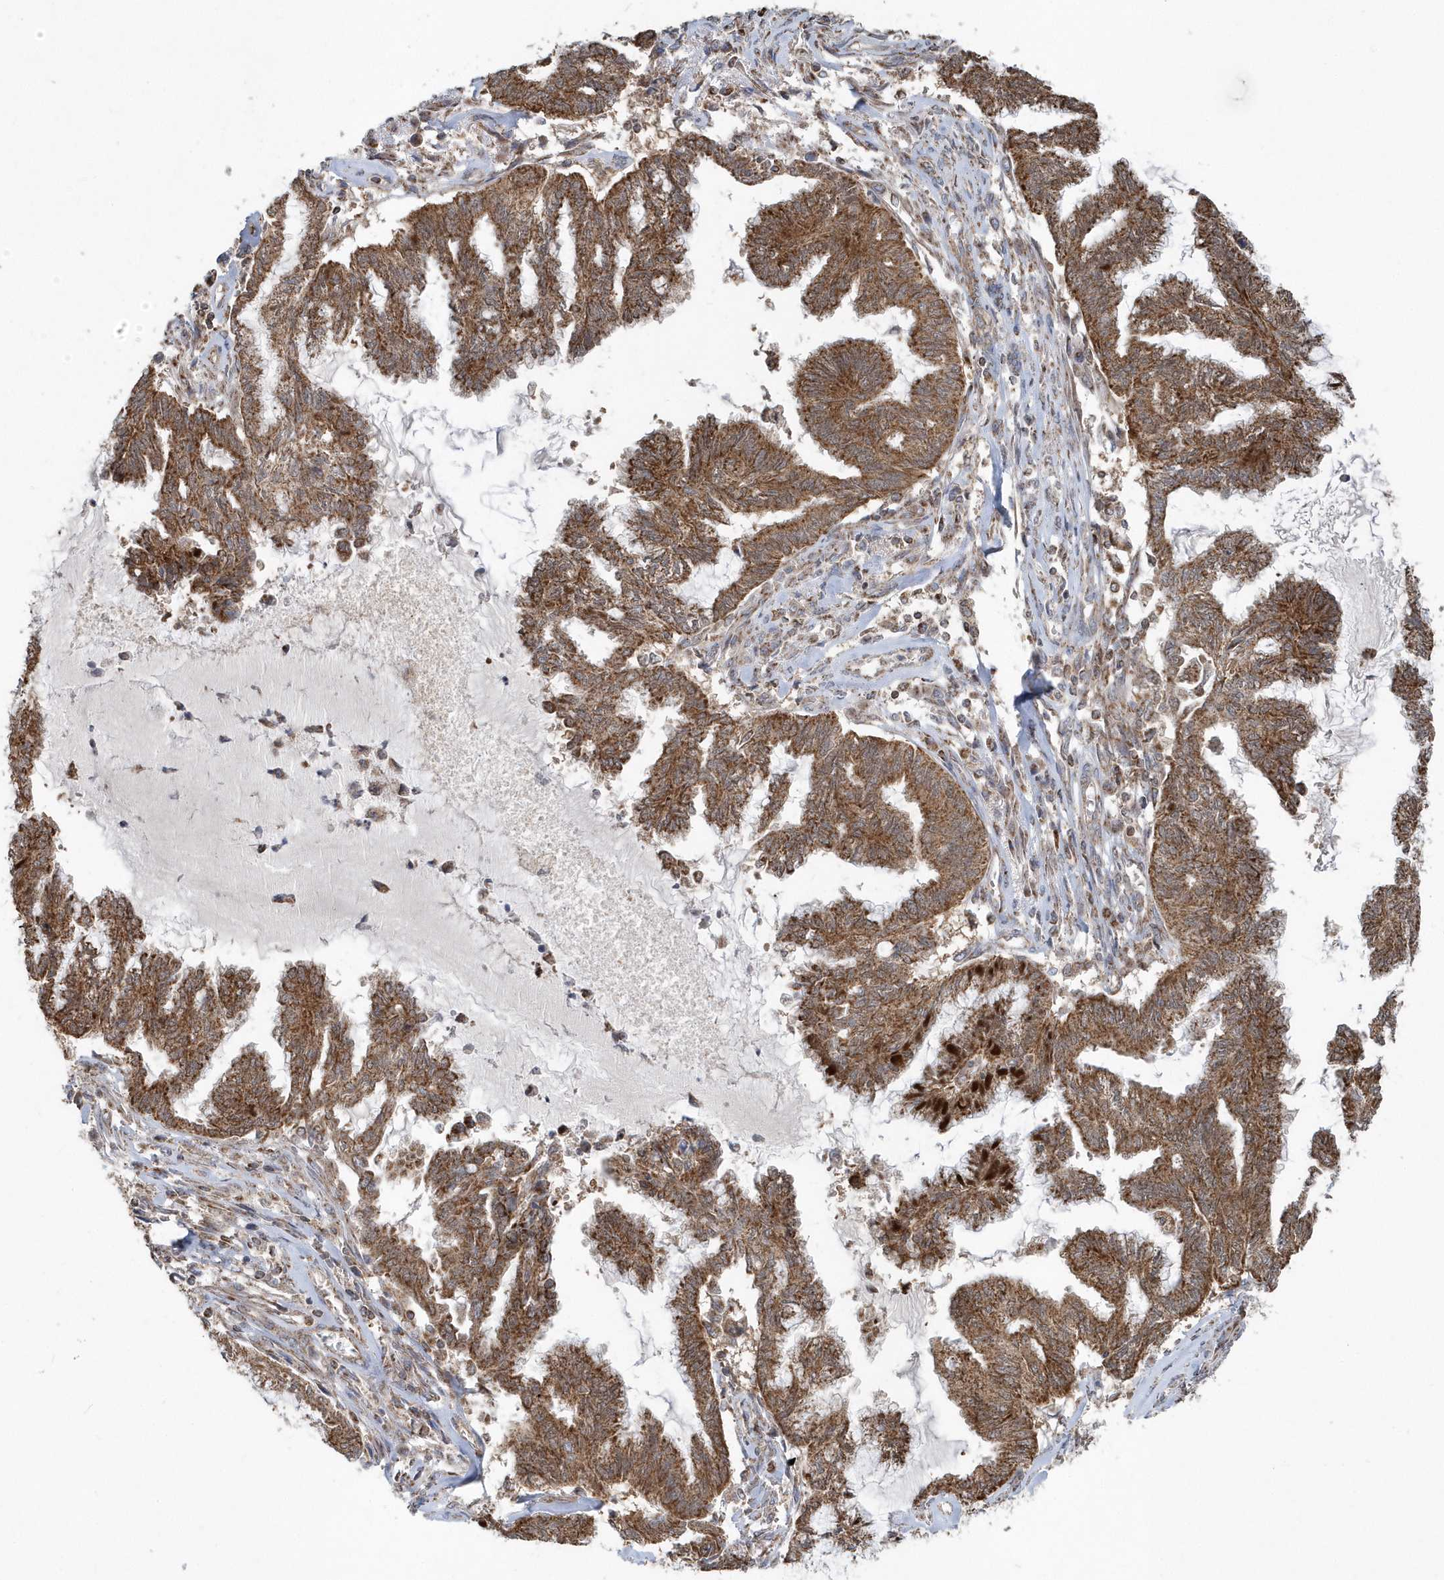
{"staining": {"intensity": "moderate", "quantity": ">75%", "location": "cytoplasmic/membranous"}, "tissue": "endometrial cancer", "cell_type": "Tumor cells", "image_type": "cancer", "snomed": [{"axis": "morphology", "description": "Adenocarcinoma, NOS"}, {"axis": "topography", "description": "Endometrium"}], "caption": "There is medium levels of moderate cytoplasmic/membranous expression in tumor cells of endometrial cancer (adenocarcinoma), as demonstrated by immunohistochemical staining (brown color).", "gene": "PPP1R7", "patient": {"sex": "female", "age": 86}}